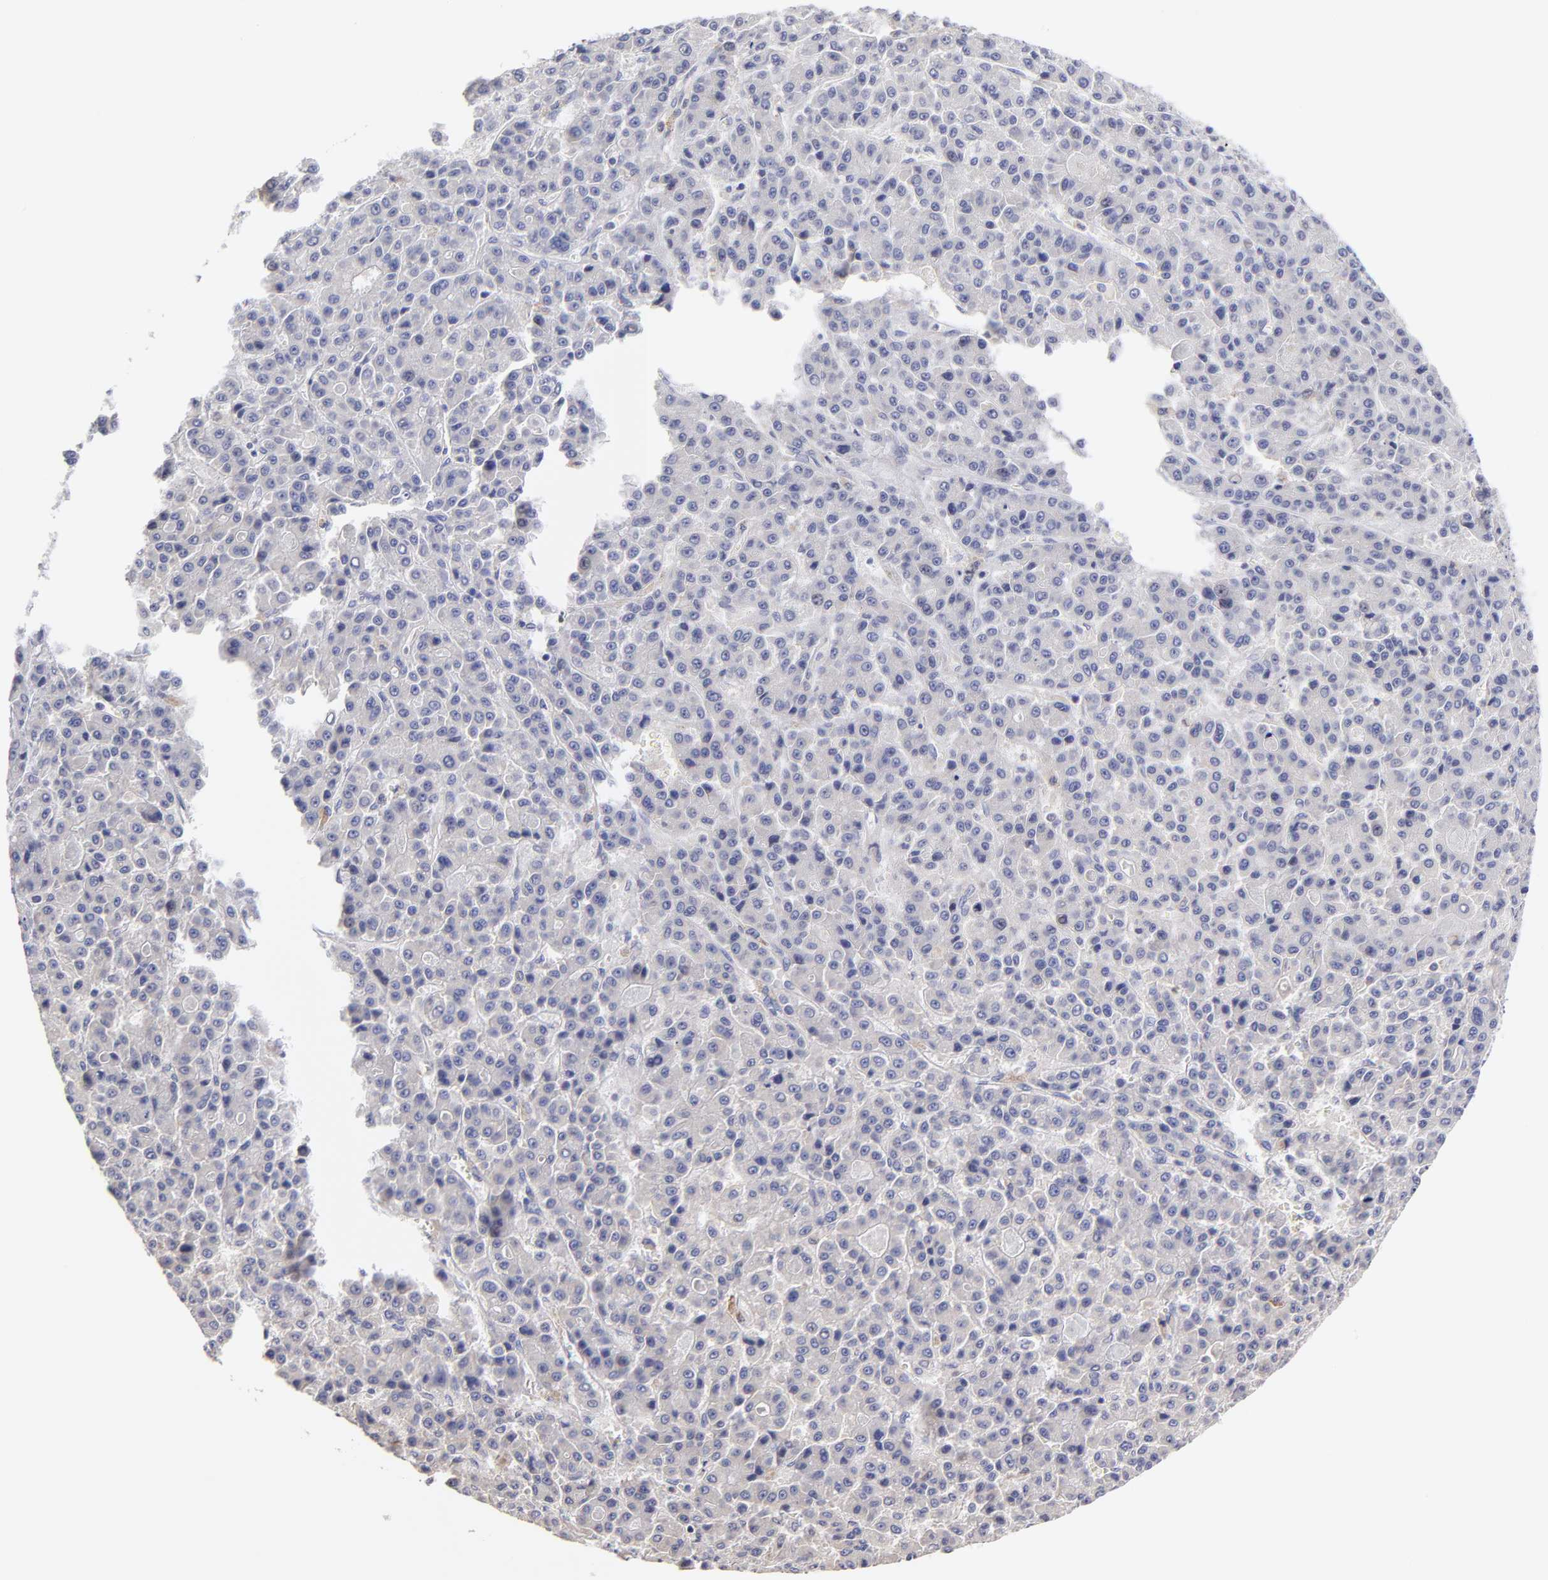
{"staining": {"intensity": "negative", "quantity": "none", "location": "none"}, "tissue": "liver cancer", "cell_type": "Tumor cells", "image_type": "cancer", "snomed": [{"axis": "morphology", "description": "Carcinoma, Hepatocellular, NOS"}, {"axis": "topography", "description": "Liver"}], "caption": "Image shows no protein positivity in tumor cells of liver cancer tissue.", "gene": "GCSAM", "patient": {"sex": "male", "age": 70}}